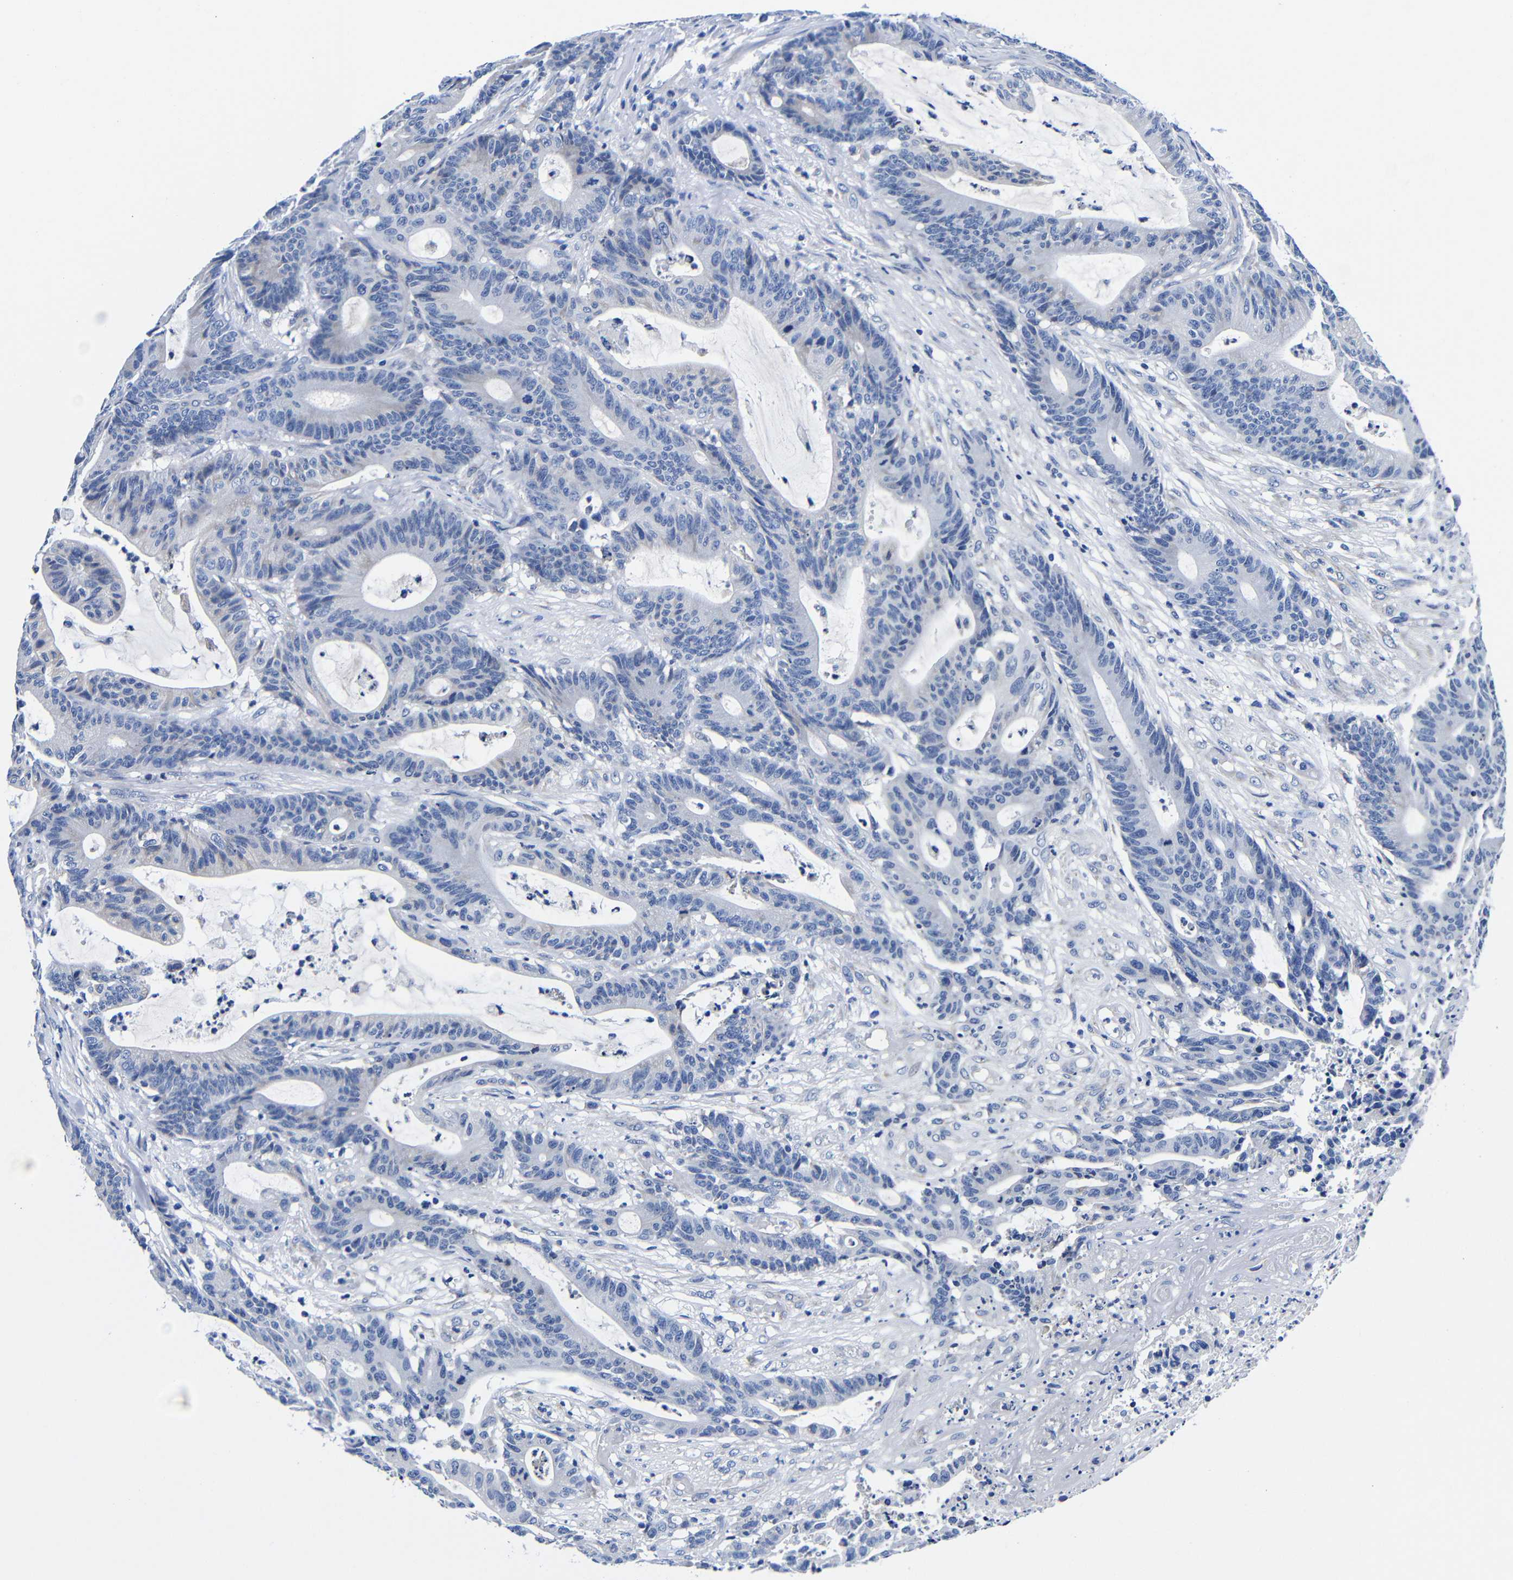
{"staining": {"intensity": "negative", "quantity": "none", "location": "none"}, "tissue": "colorectal cancer", "cell_type": "Tumor cells", "image_type": "cancer", "snomed": [{"axis": "morphology", "description": "Adenocarcinoma, NOS"}, {"axis": "topography", "description": "Colon"}], "caption": "This is an immunohistochemistry (IHC) photomicrograph of colorectal cancer (adenocarcinoma). There is no staining in tumor cells.", "gene": "CLEC4G", "patient": {"sex": "female", "age": 84}}